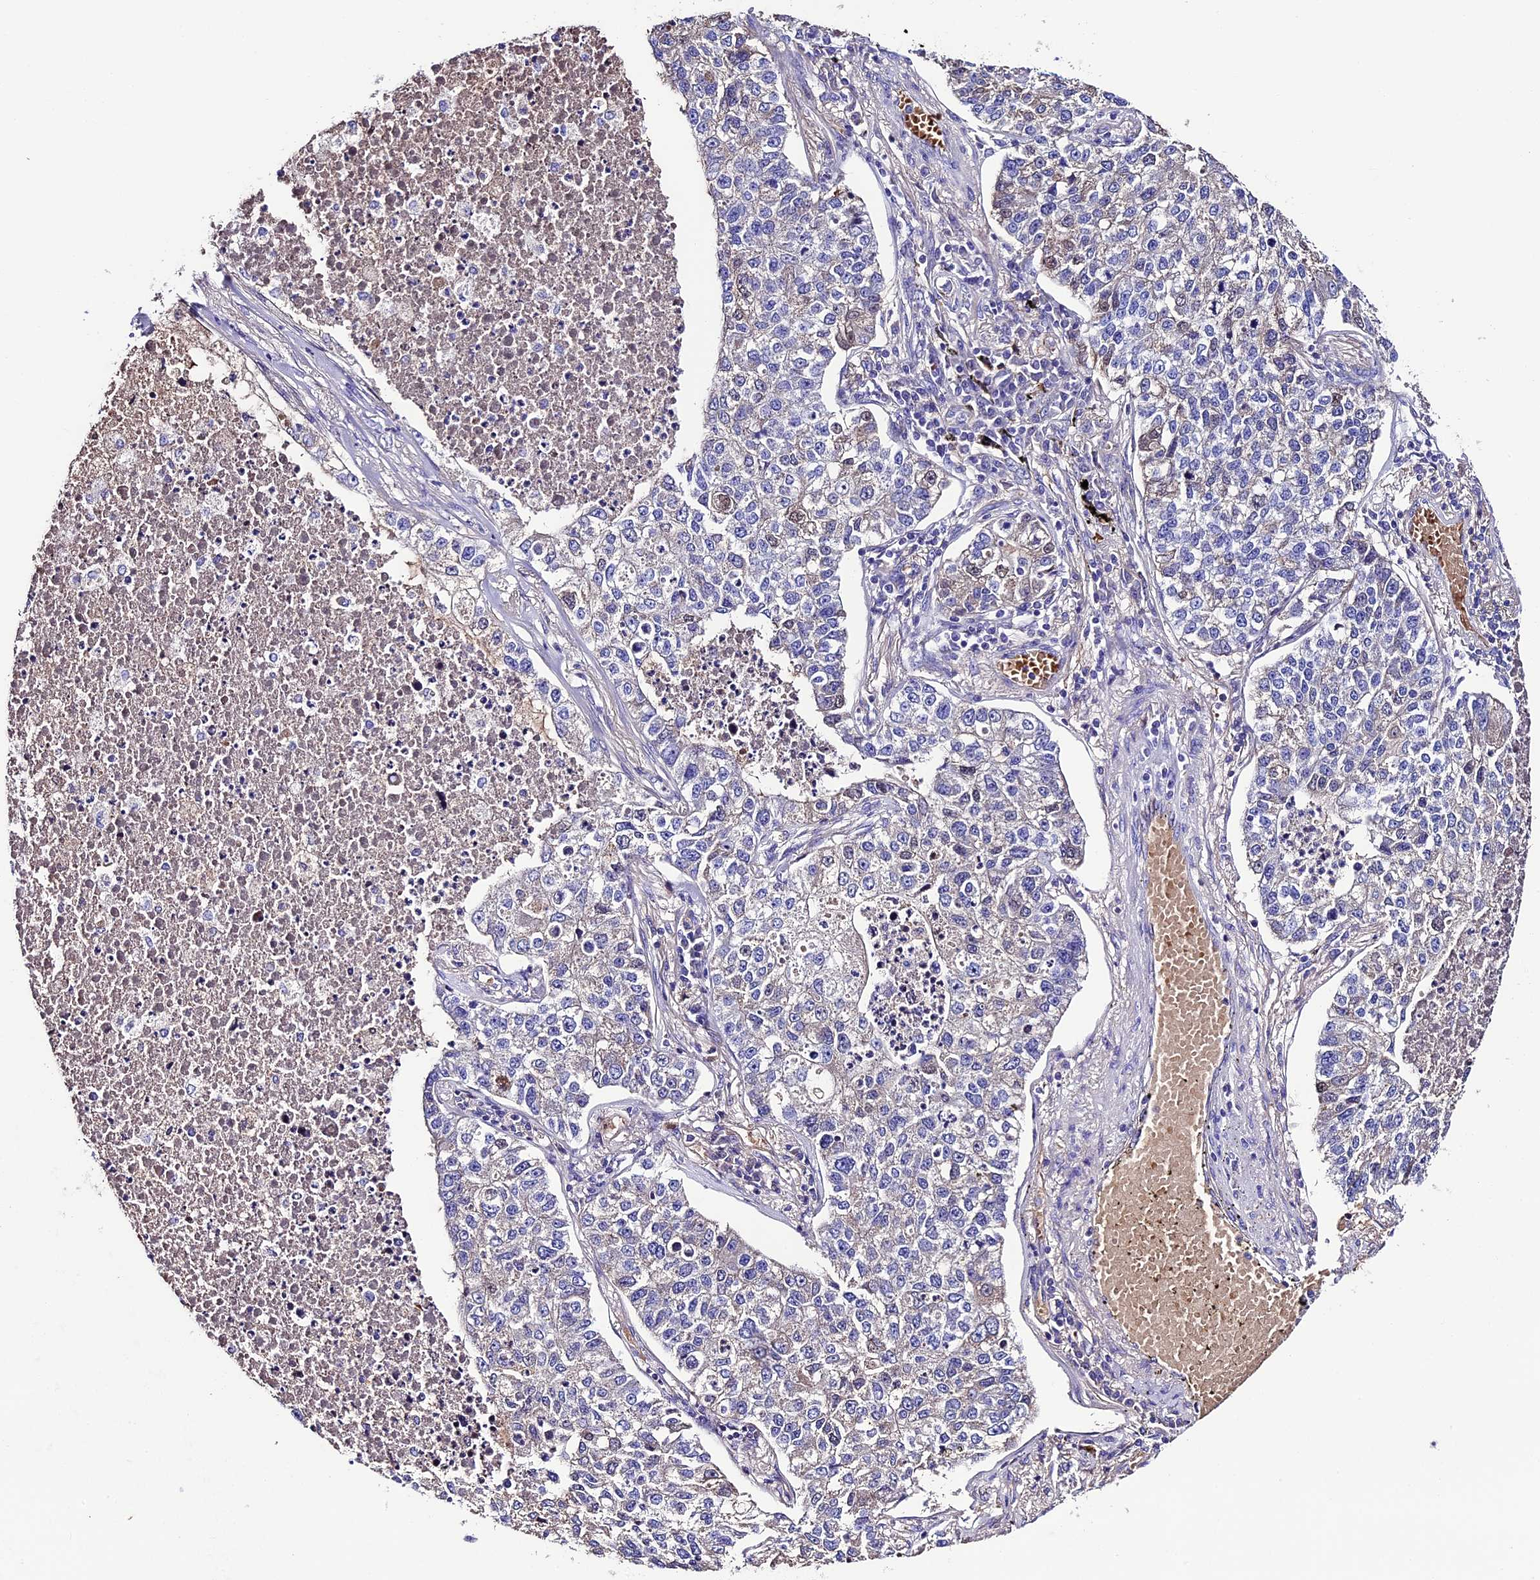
{"staining": {"intensity": "negative", "quantity": "none", "location": "none"}, "tissue": "lung cancer", "cell_type": "Tumor cells", "image_type": "cancer", "snomed": [{"axis": "morphology", "description": "Adenocarcinoma, NOS"}, {"axis": "topography", "description": "Lung"}], "caption": "A micrograph of lung cancer stained for a protein displays no brown staining in tumor cells.", "gene": "TCP11L2", "patient": {"sex": "male", "age": 49}}